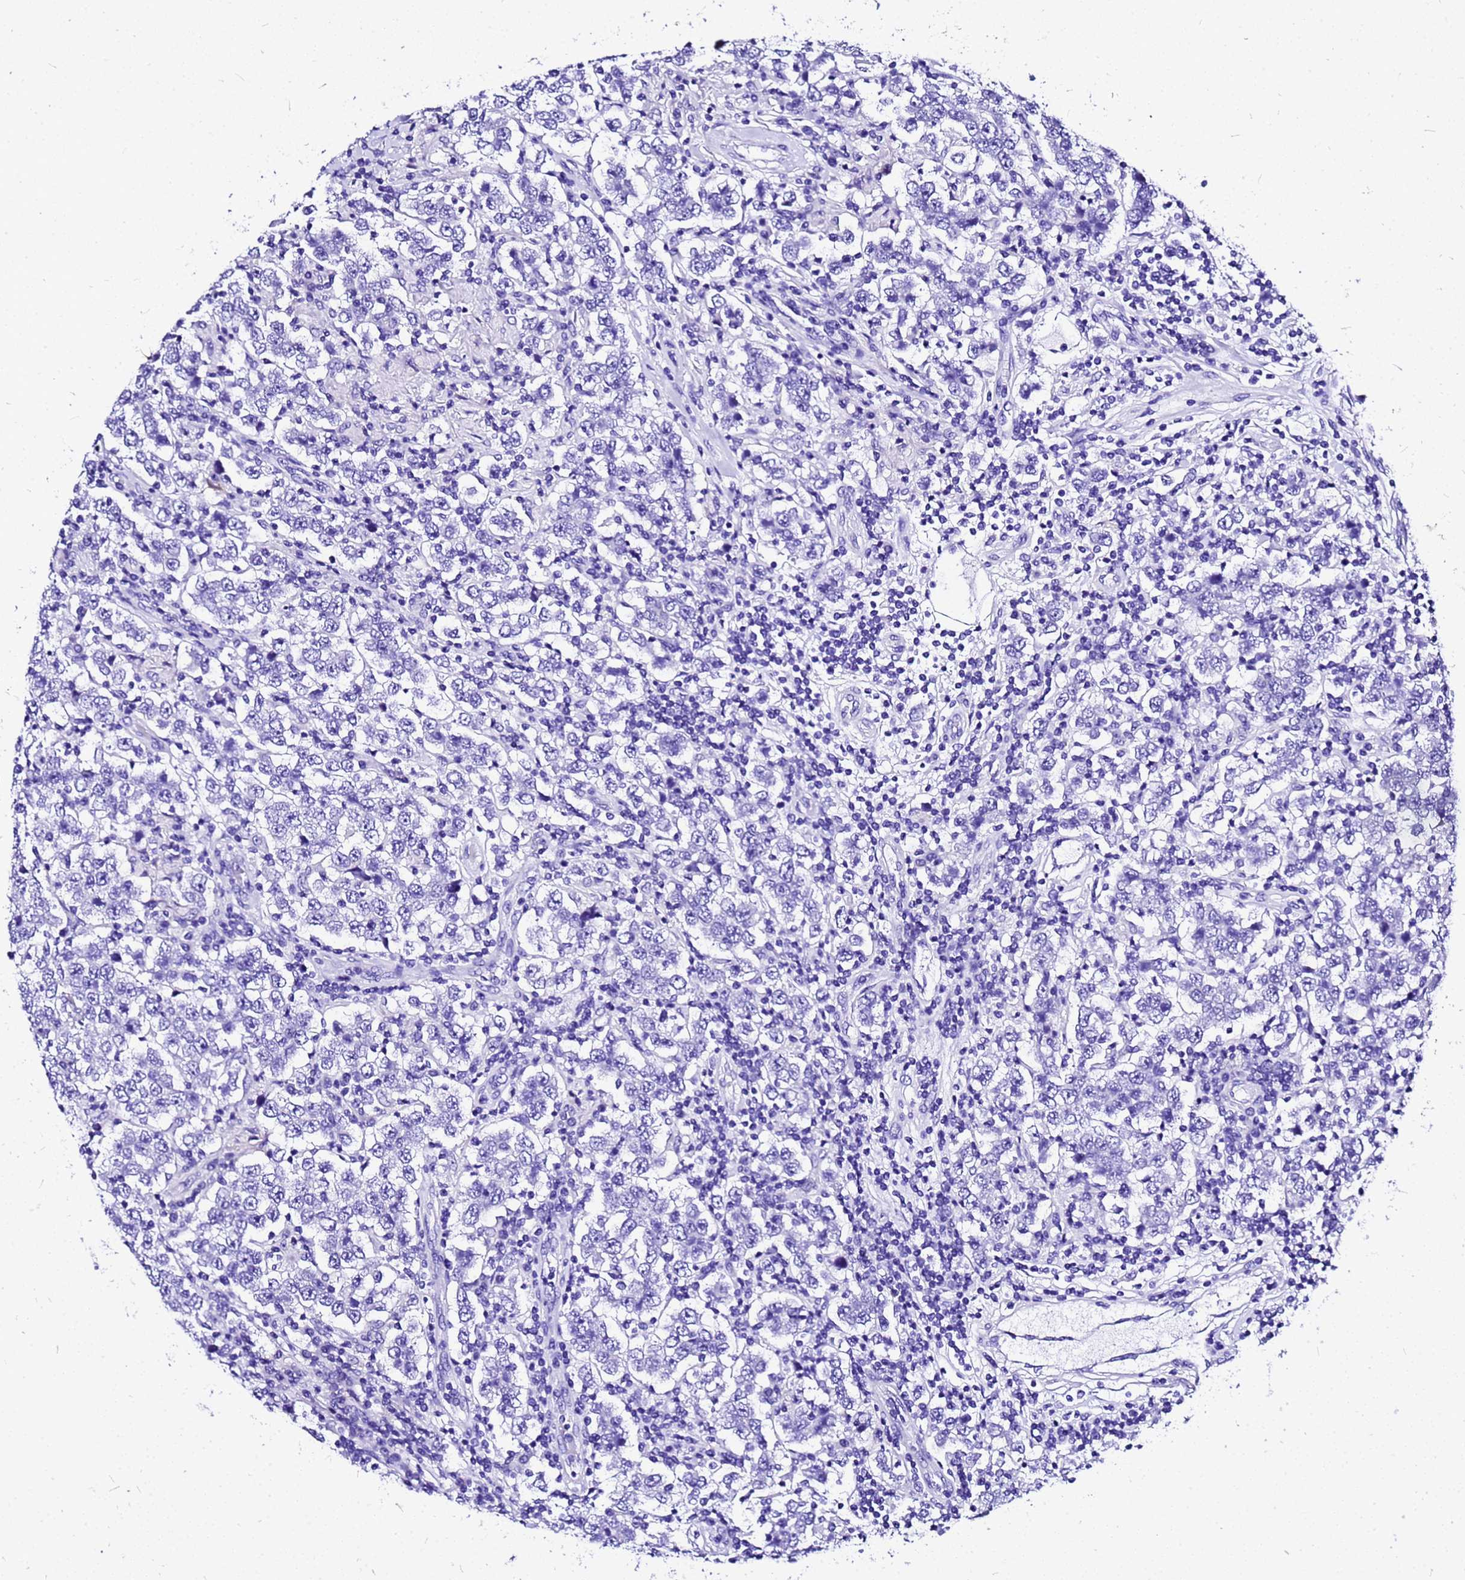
{"staining": {"intensity": "negative", "quantity": "none", "location": "none"}, "tissue": "testis cancer", "cell_type": "Tumor cells", "image_type": "cancer", "snomed": [{"axis": "morphology", "description": "Normal tissue, NOS"}, {"axis": "morphology", "description": "Urothelial carcinoma, High grade"}, {"axis": "morphology", "description": "Seminoma, NOS"}, {"axis": "morphology", "description": "Carcinoma, Embryonal, NOS"}, {"axis": "topography", "description": "Urinary bladder"}, {"axis": "topography", "description": "Testis"}], "caption": "A high-resolution micrograph shows immunohistochemistry (IHC) staining of testis cancer (urothelial carcinoma (high-grade)), which shows no significant expression in tumor cells.", "gene": "HERC4", "patient": {"sex": "male", "age": 41}}